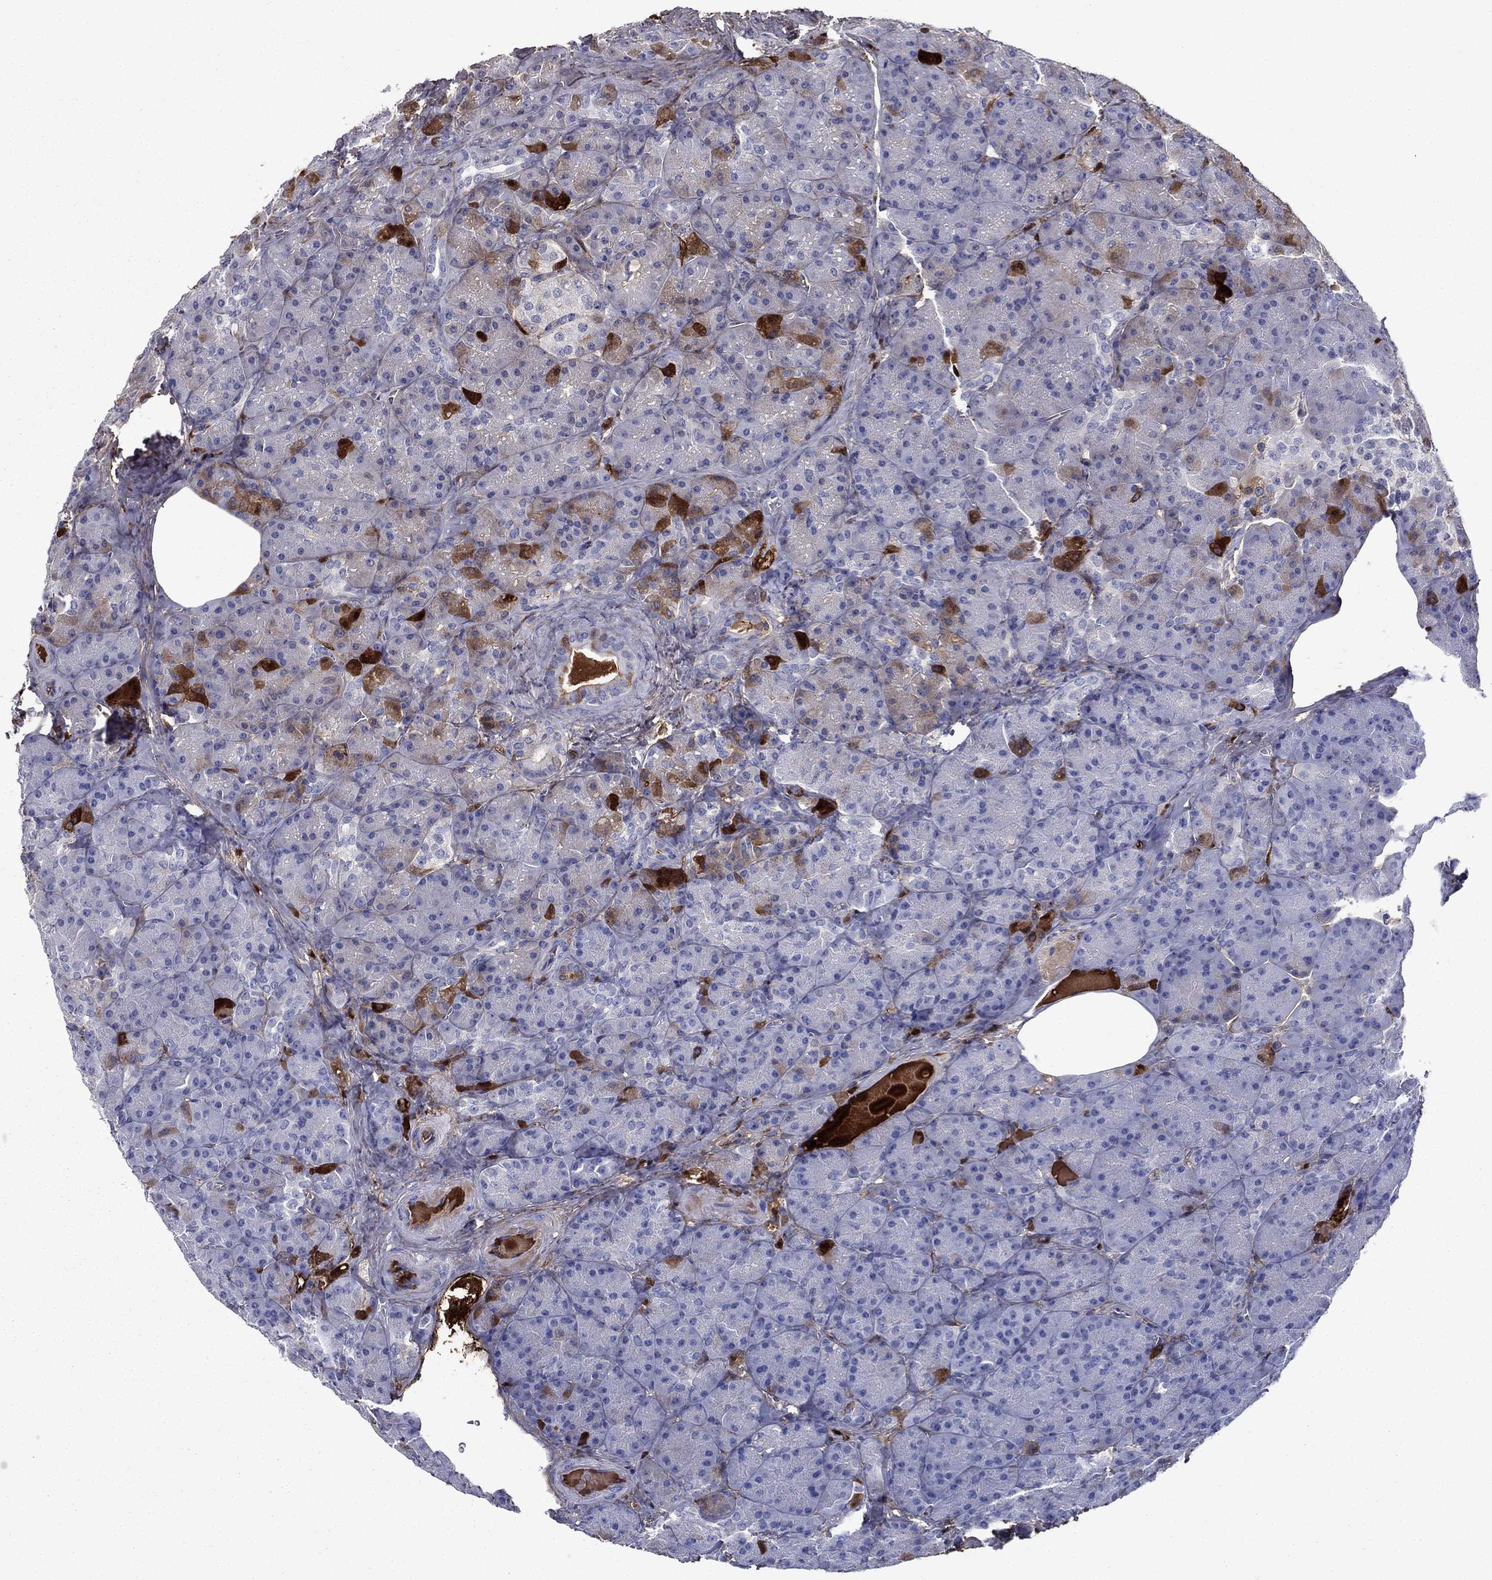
{"staining": {"intensity": "moderate", "quantity": "25%-75%", "location": "cytoplasmic/membranous"}, "tissue": "pancreas", "cell_type": "Exocrine glandular cells", "image_type": "normal", "snomed": [{"axis": "morphology", "description": "Normal tissue, NOS"}, {"axis": "topography", "description": "Pancreas"}], "caption": "Immunohistochemical staining of normal pancreas displays medium levels of moderate cytoplasmic/membranous staining in about 25%-75% of exocrine glandular cells.", "gene": "HPX", "patient": {"sex": "male", "age": 57}}